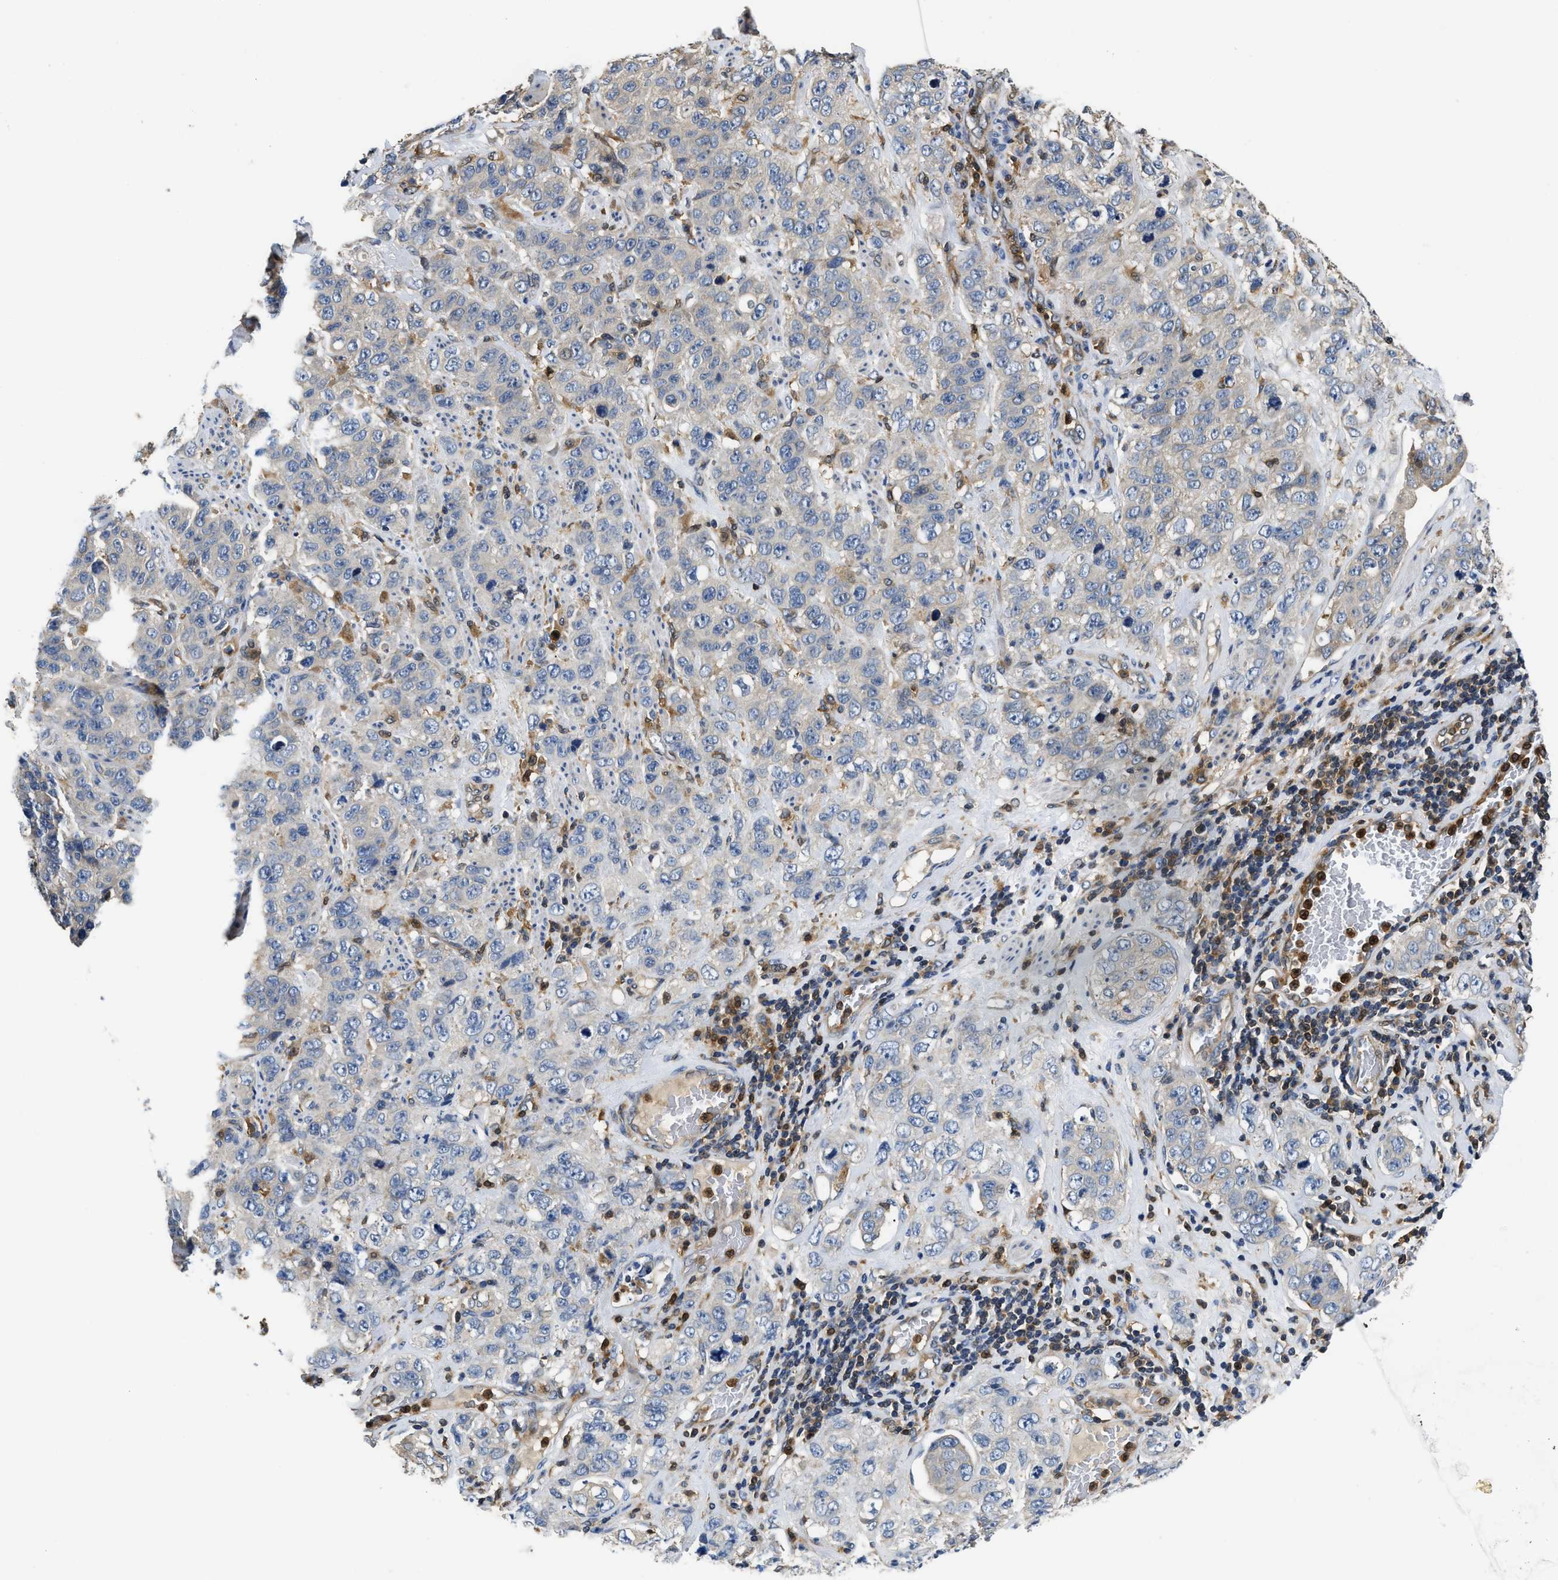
{"staining": {"intensity": "negative", "quantity": "none", "location": "none"}, "tissue": "stomach cancer", "cell_type": "Tumor cells", "image_type": "cancer", "snomed": [{"axis": "morphology", "description": "Adenocarcinoma, NOS"}, {"axis": "topography", "description": "Stomach"}], "caption": "This is an immunohistochemistry histopathology image of human stomach cancer (adenocarcinoma). There is no expression in tumor cells.", "gene": "OSTF1", "patient": {"sex": "male", "age": 48}}